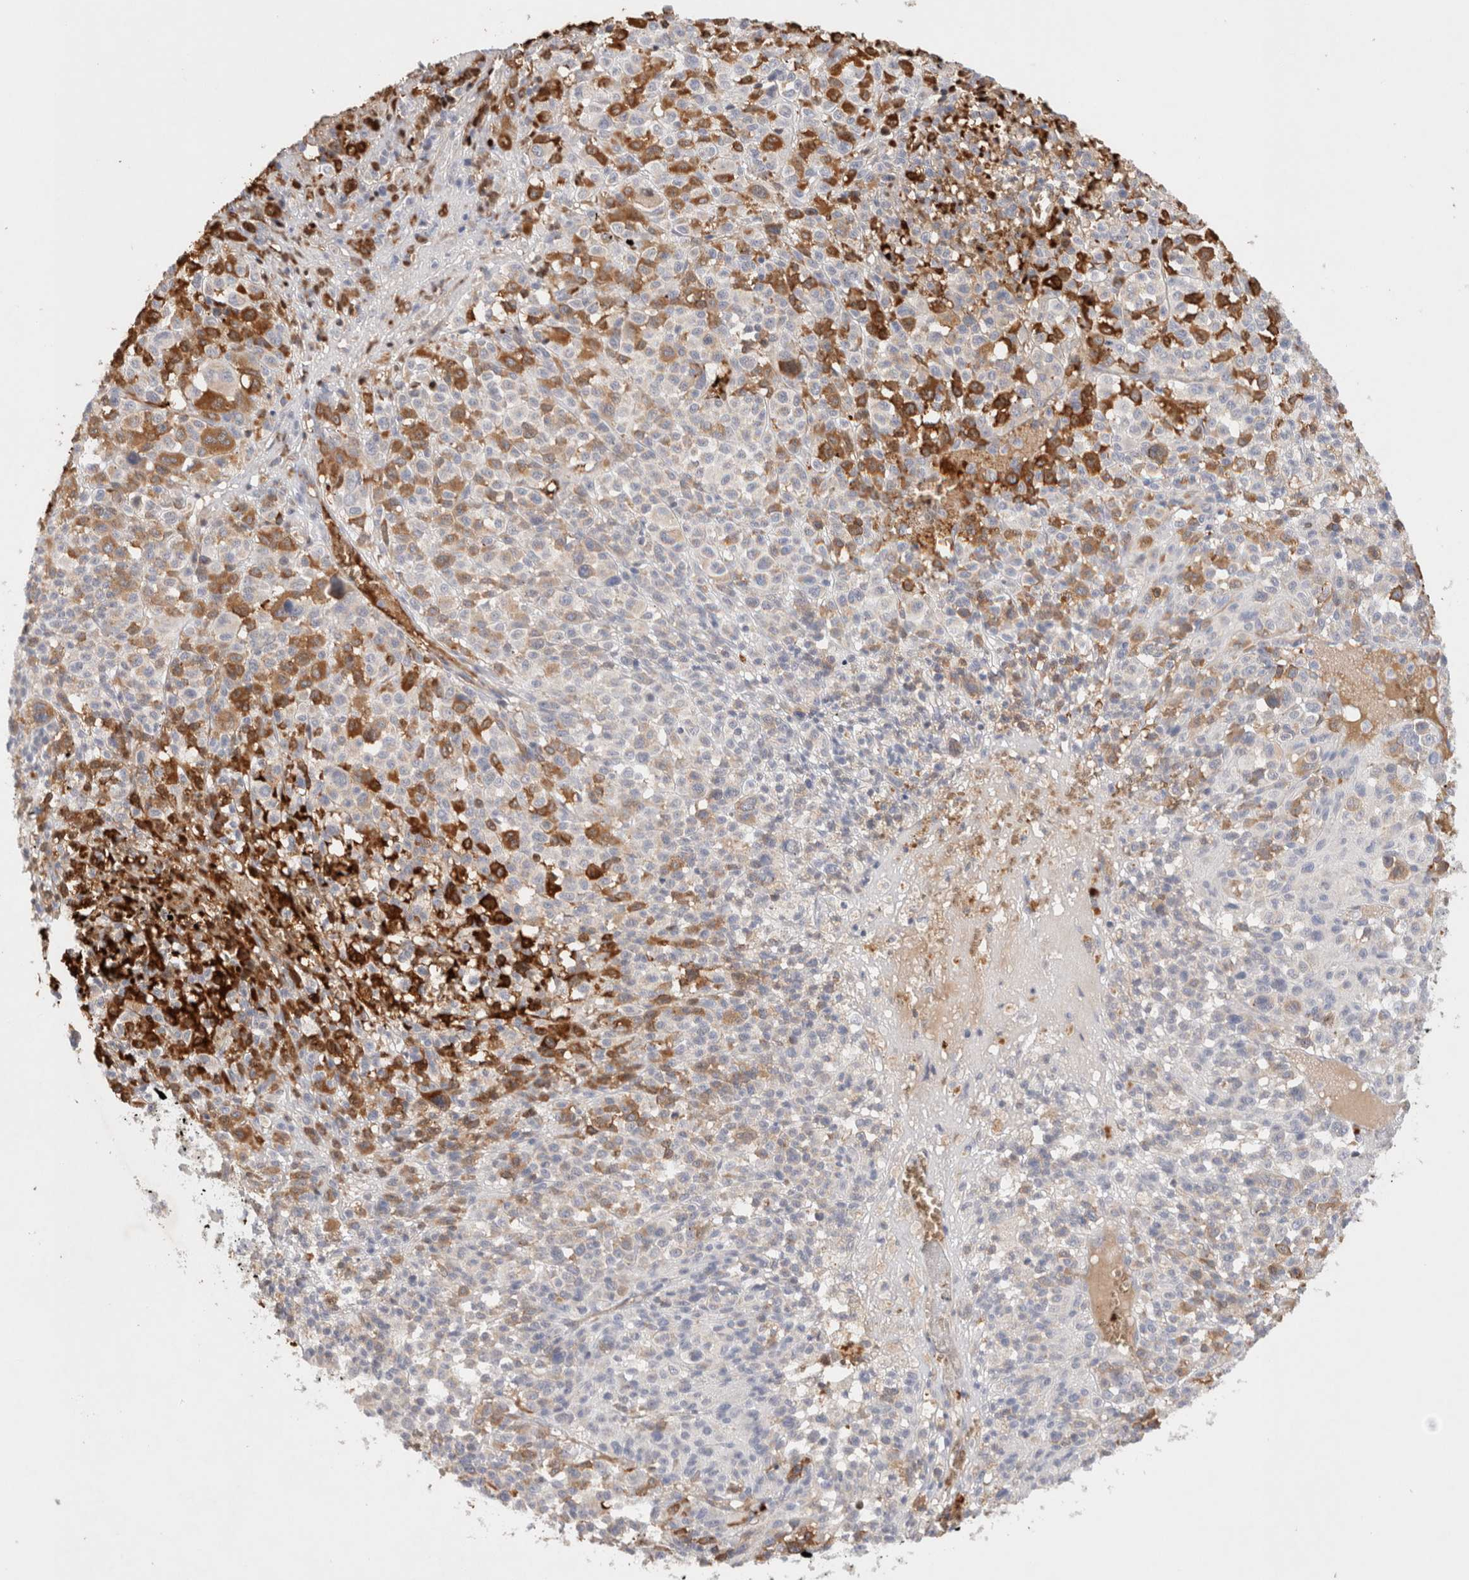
{"staining": {"intensity": "moderate", "quantity": "<25%", "location": "cytoplasmic/membranous"}, "tissue": "melanoma", "cell_type": "Tumor cells", "image_type": "cancer", "snomed": [{"axis": "morphology", "description": "Malignant melanoma, Metastatic site"}, {"axis": "topography", "description": "Skin"}], "caption": "Tumor cells show low levels of moderate cytoplasmic/membranous expression in approximately <25% of cells in malignant melanoma (metastatic site).", "gene": "MST1", "patient": {"sex": "female", "age": 74}}